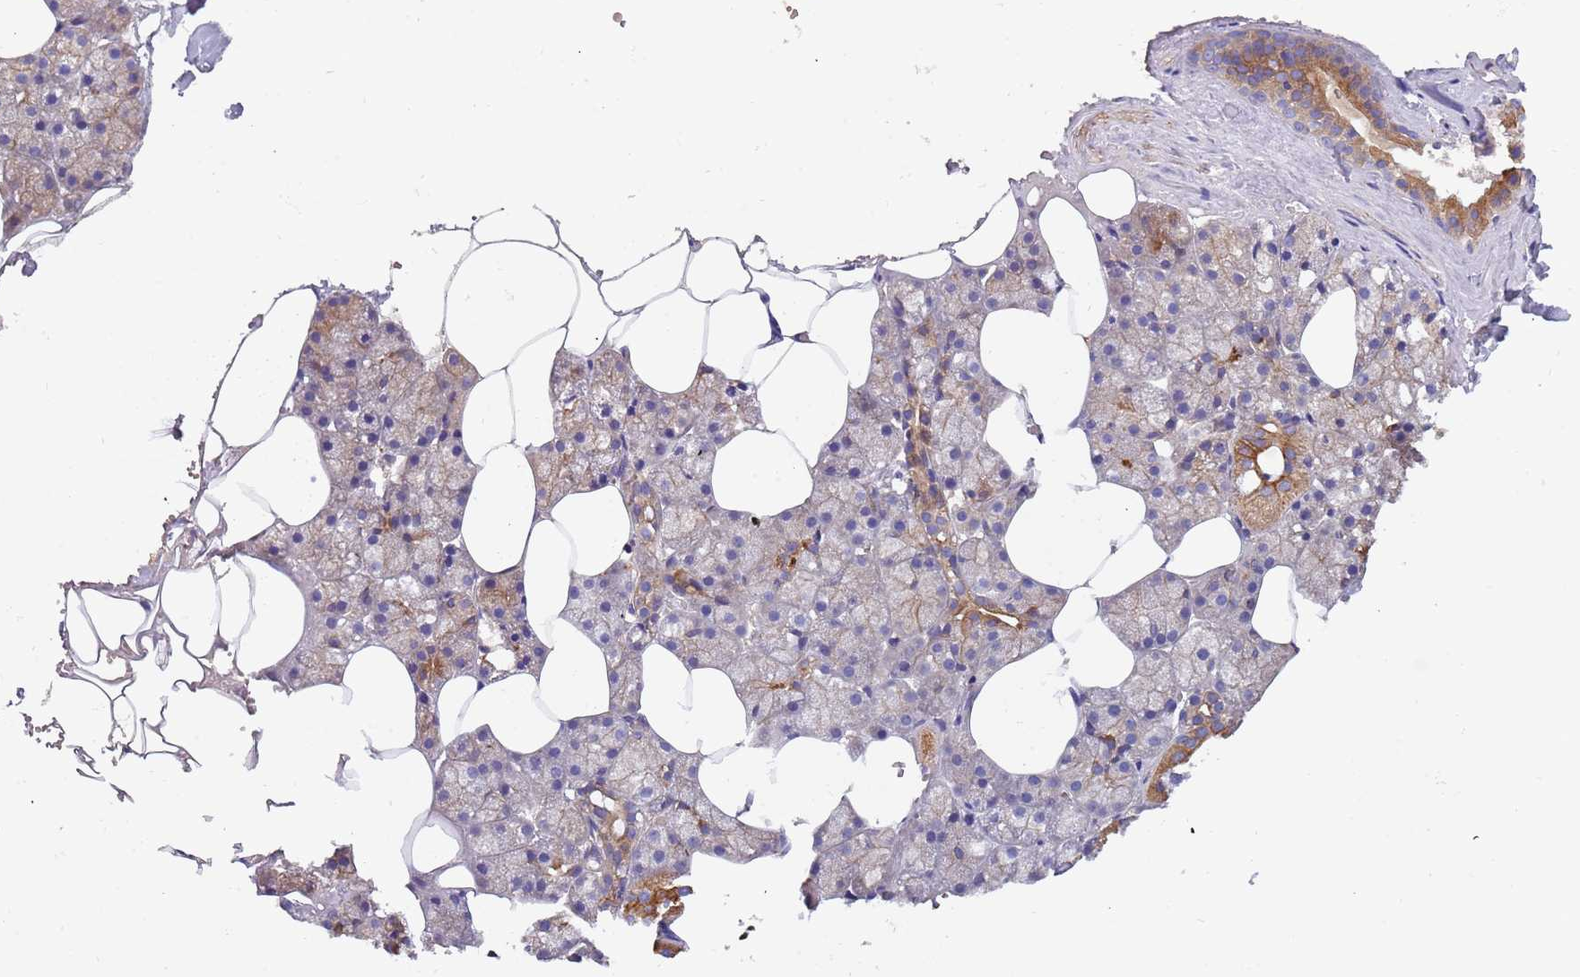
{"staining": {"intensity": "moderate", "quantity": "25%-75%", "location": "cytoplasmic/membranous"}, "tissue": "salivary gland", "cell_type": "Glandular cells", "image_type": "normal", "snomed": [{"axis": "morphology", "description": "Normal tissue, NOS"}, {"axis": "topography", "description": "Salivary gland"}], "caption": "Normal salivary gland demonstrates moderate cytoplasmic/membranous positivity in about 25%-75% of glandular cells Immunohistochemistry (ihc) stains the protein of interest in brown and the nuclei are stained blue..", "gene": "LAMB4", "patient": {"sex": "male", "age": 62}}